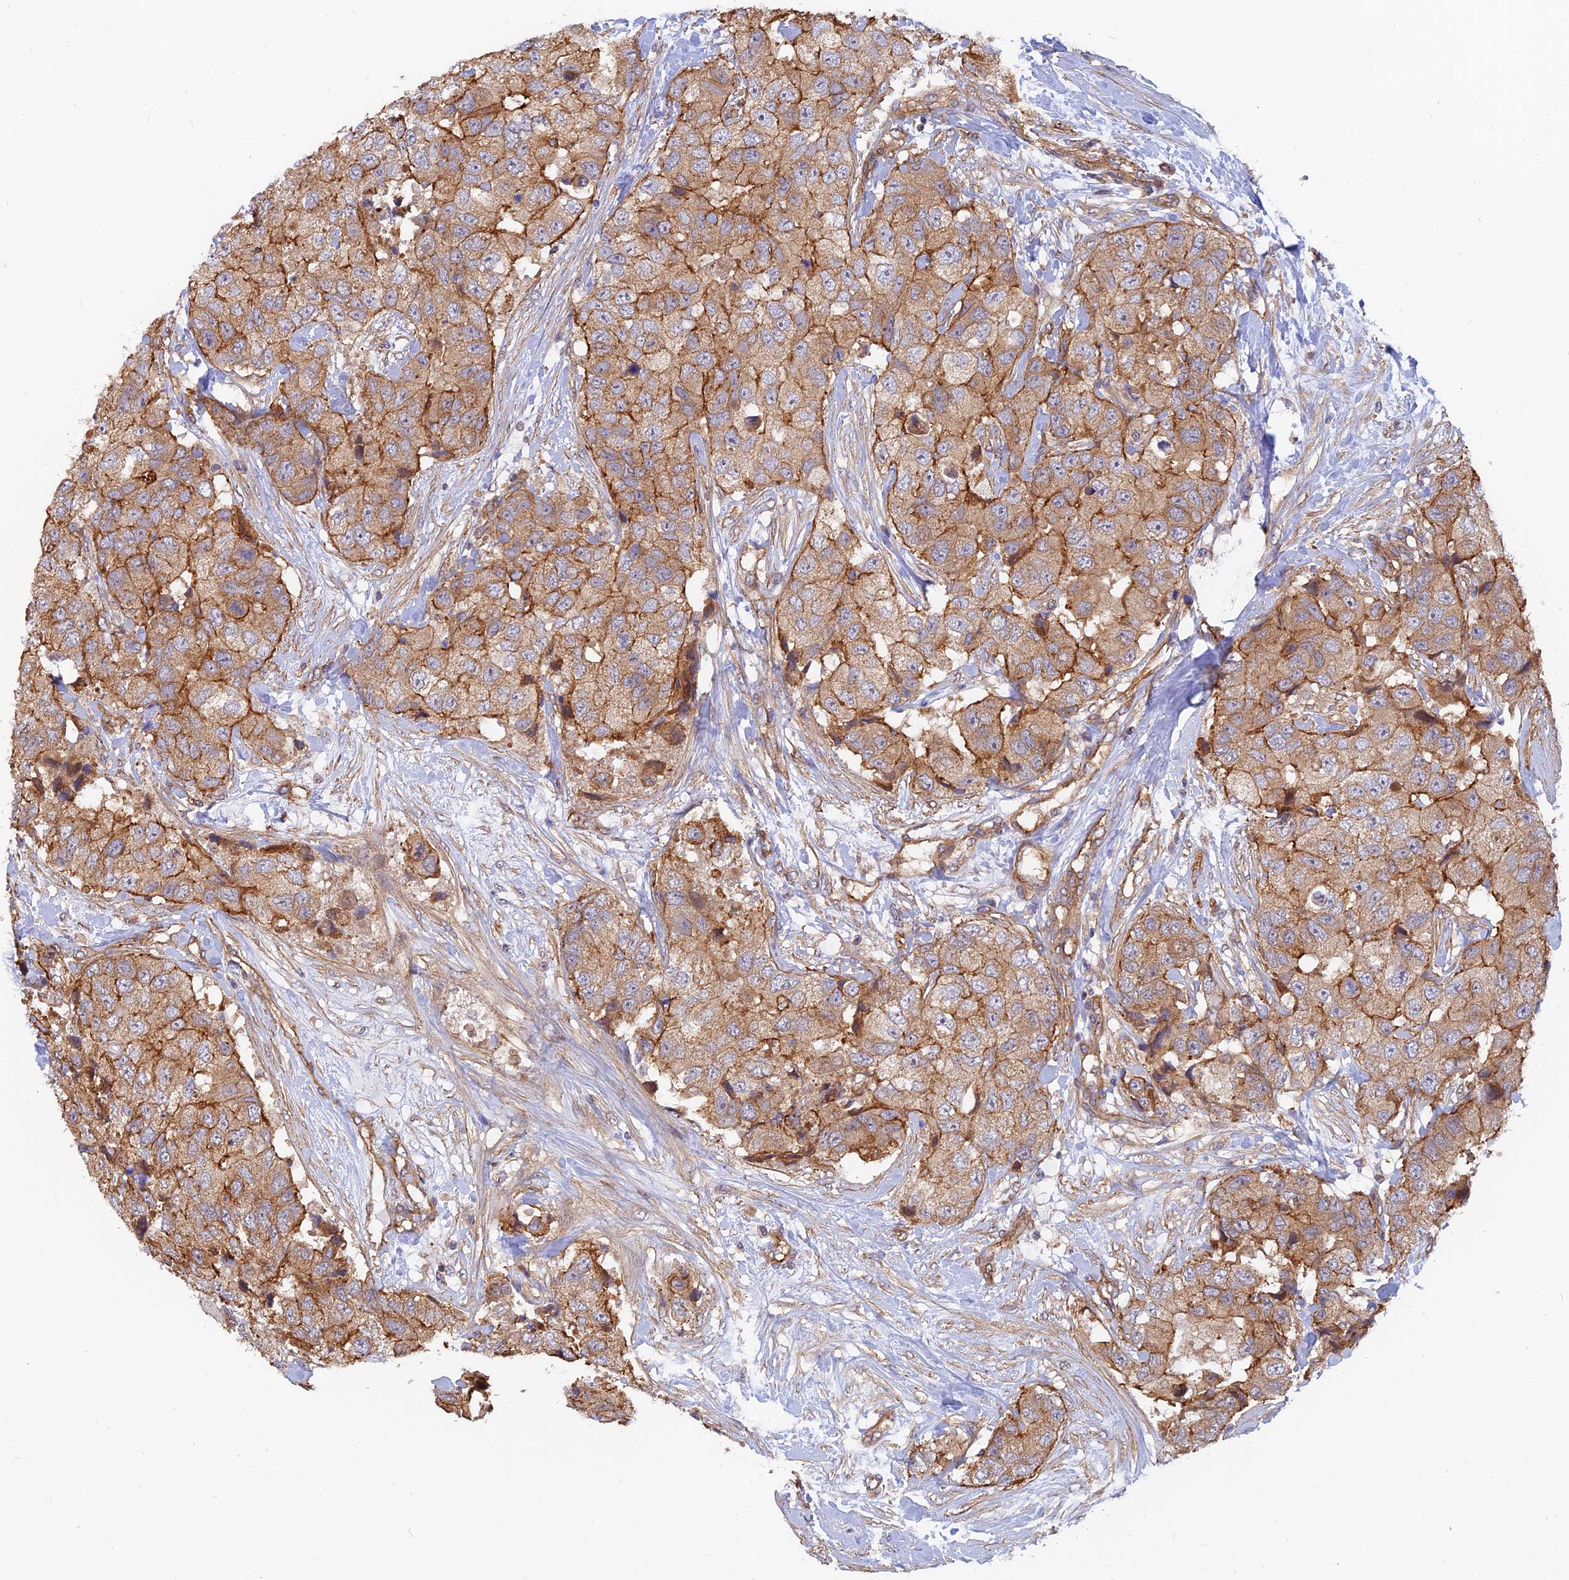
{"staining": {"intensity": "moderate", "quantity": ">75%", "location": "cytoplasmic/membranous"}, "tissue": "breast cancer", "cell_type": "Tumor cells", "image_type": "cancer", "snomed": [{"axis": "morphology", "description": "Duct carcinoma"}, {"axis": "topography", "description": "Breast"}], "caption": "Approximately >75% of tumor cells in breast infiltrating ductal carcinoma display moderate cytoplasmic/membranous protein positivity as visualized by brown immunohistochemical staining.", "gene": "WDR41", "patient": {"sex": "female", "age": 62}}